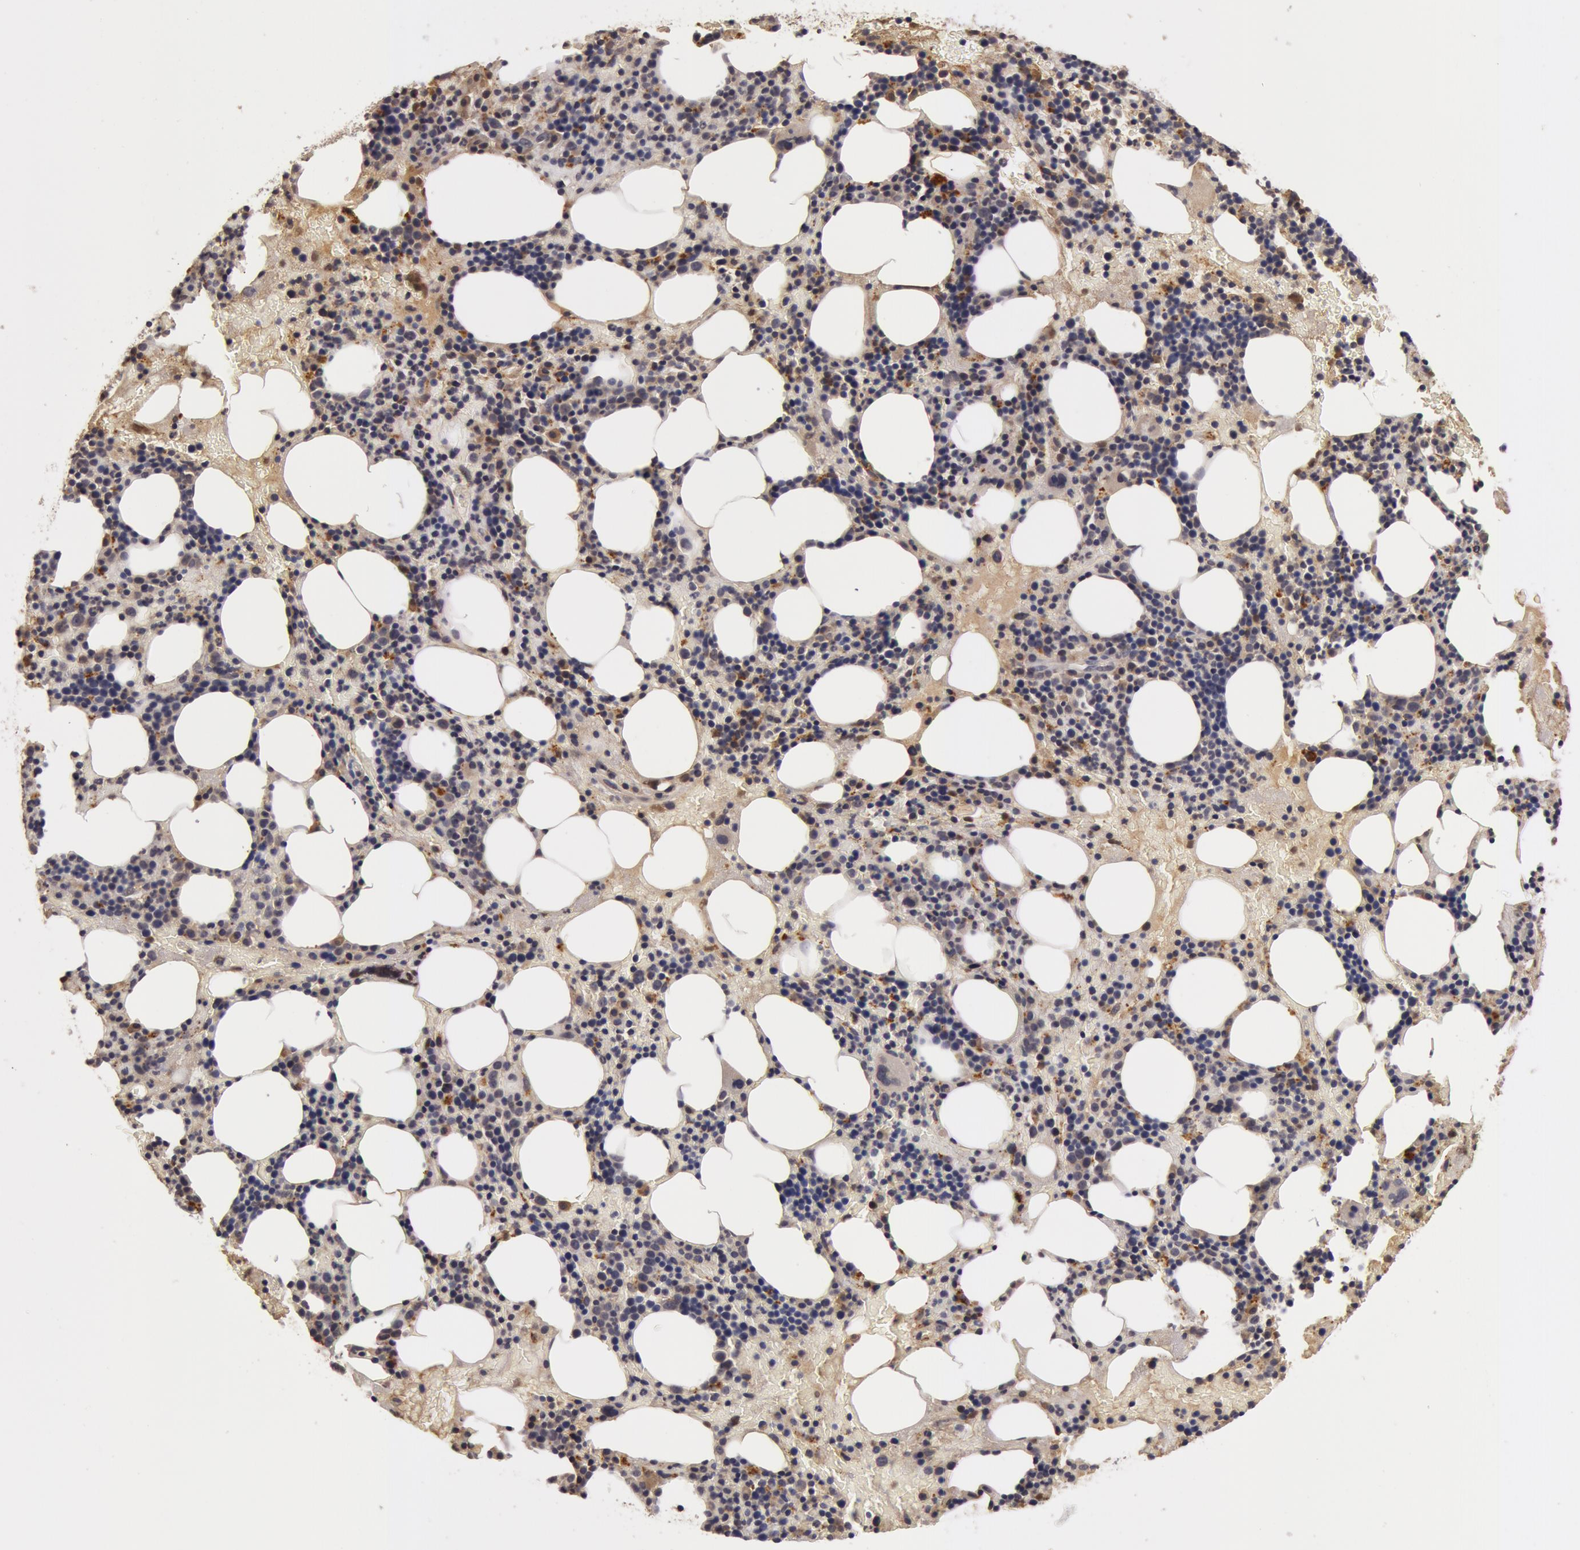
{"staining": {"intensity": "weak", "quantity": "25%-75%", "location": "cytoplasmic/membranous"}, "tissue": "bone marrow", "cell_type": "Hematopoietic cells", "image_type": "normal", "snomed": [{"axis": "morphology", "description": "Normal tissue, NOS"}, {"axis": "topography", "description": "Bone marrow"}], "caption": "An immunohistochemistry histopathology image of unremarkable tissue is shown. Protein staining in brown shows weak cytoplasmic/membranous positivity in bone marrow within hematopoietic cells.", "gene": "BCHE", "patient": {"sex": "male", "age": 86}}